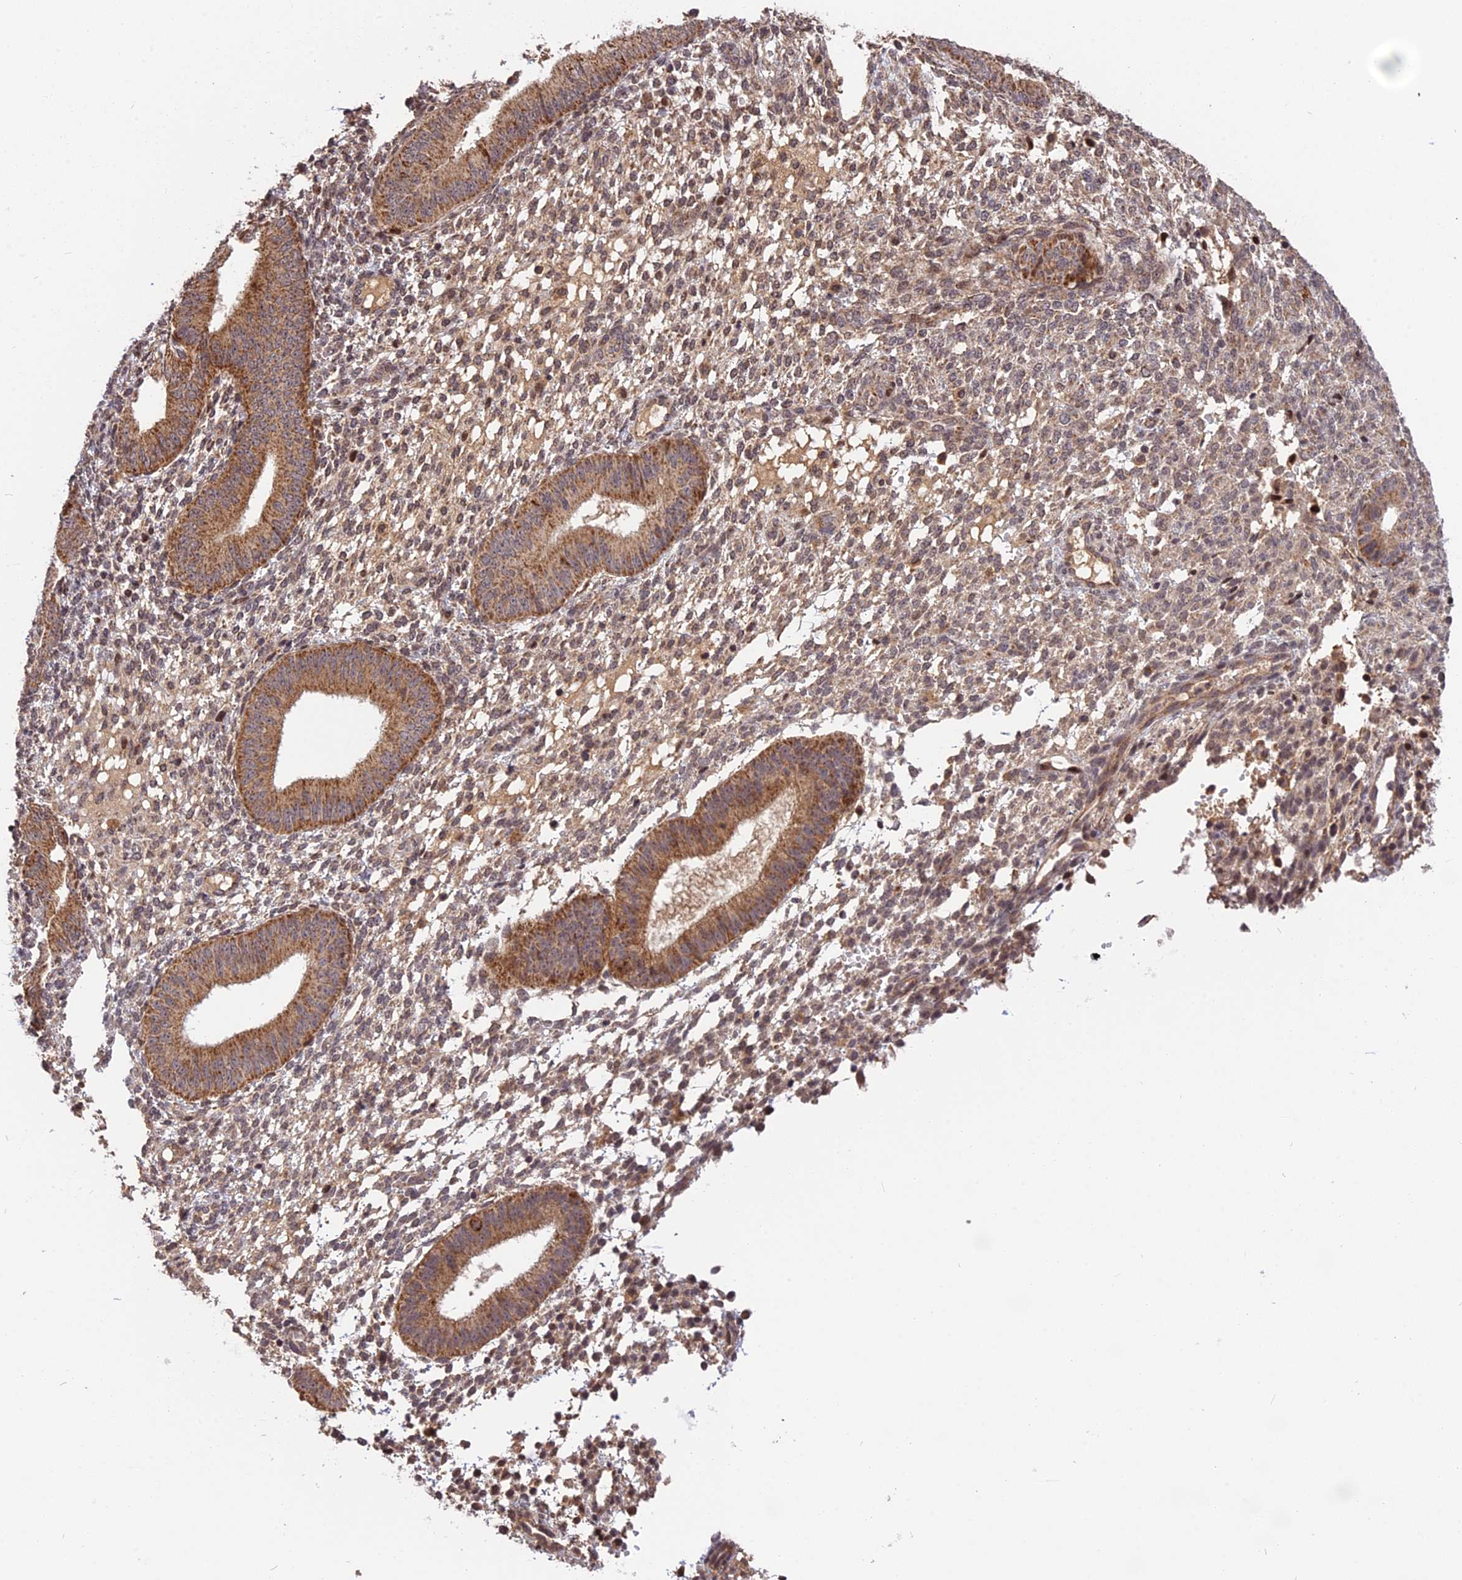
{"staining": {"intensity": "moderate", "quantity": ">75%", "location": "cytoplasmic/membranous,nuclear"}, "tissue": "endometrium", "cell_type": "Cells in endometrial stroma", "image_type": "normal", "snomed": [{"axis": "morphology", "description": "Normal tissue, NOS"}, {"axis": "topography", "description": "Endometrium"}], "caption": "This image reveals immunohistochemistry (IHC) staining of unremarkable endometrium, with medium moderate cytoplasmic/membranous,nuclear expression in about >75% of cells in endometrial stroma.", "gene": "RERGL", "patient": {"sex": "female", "age": 49}}